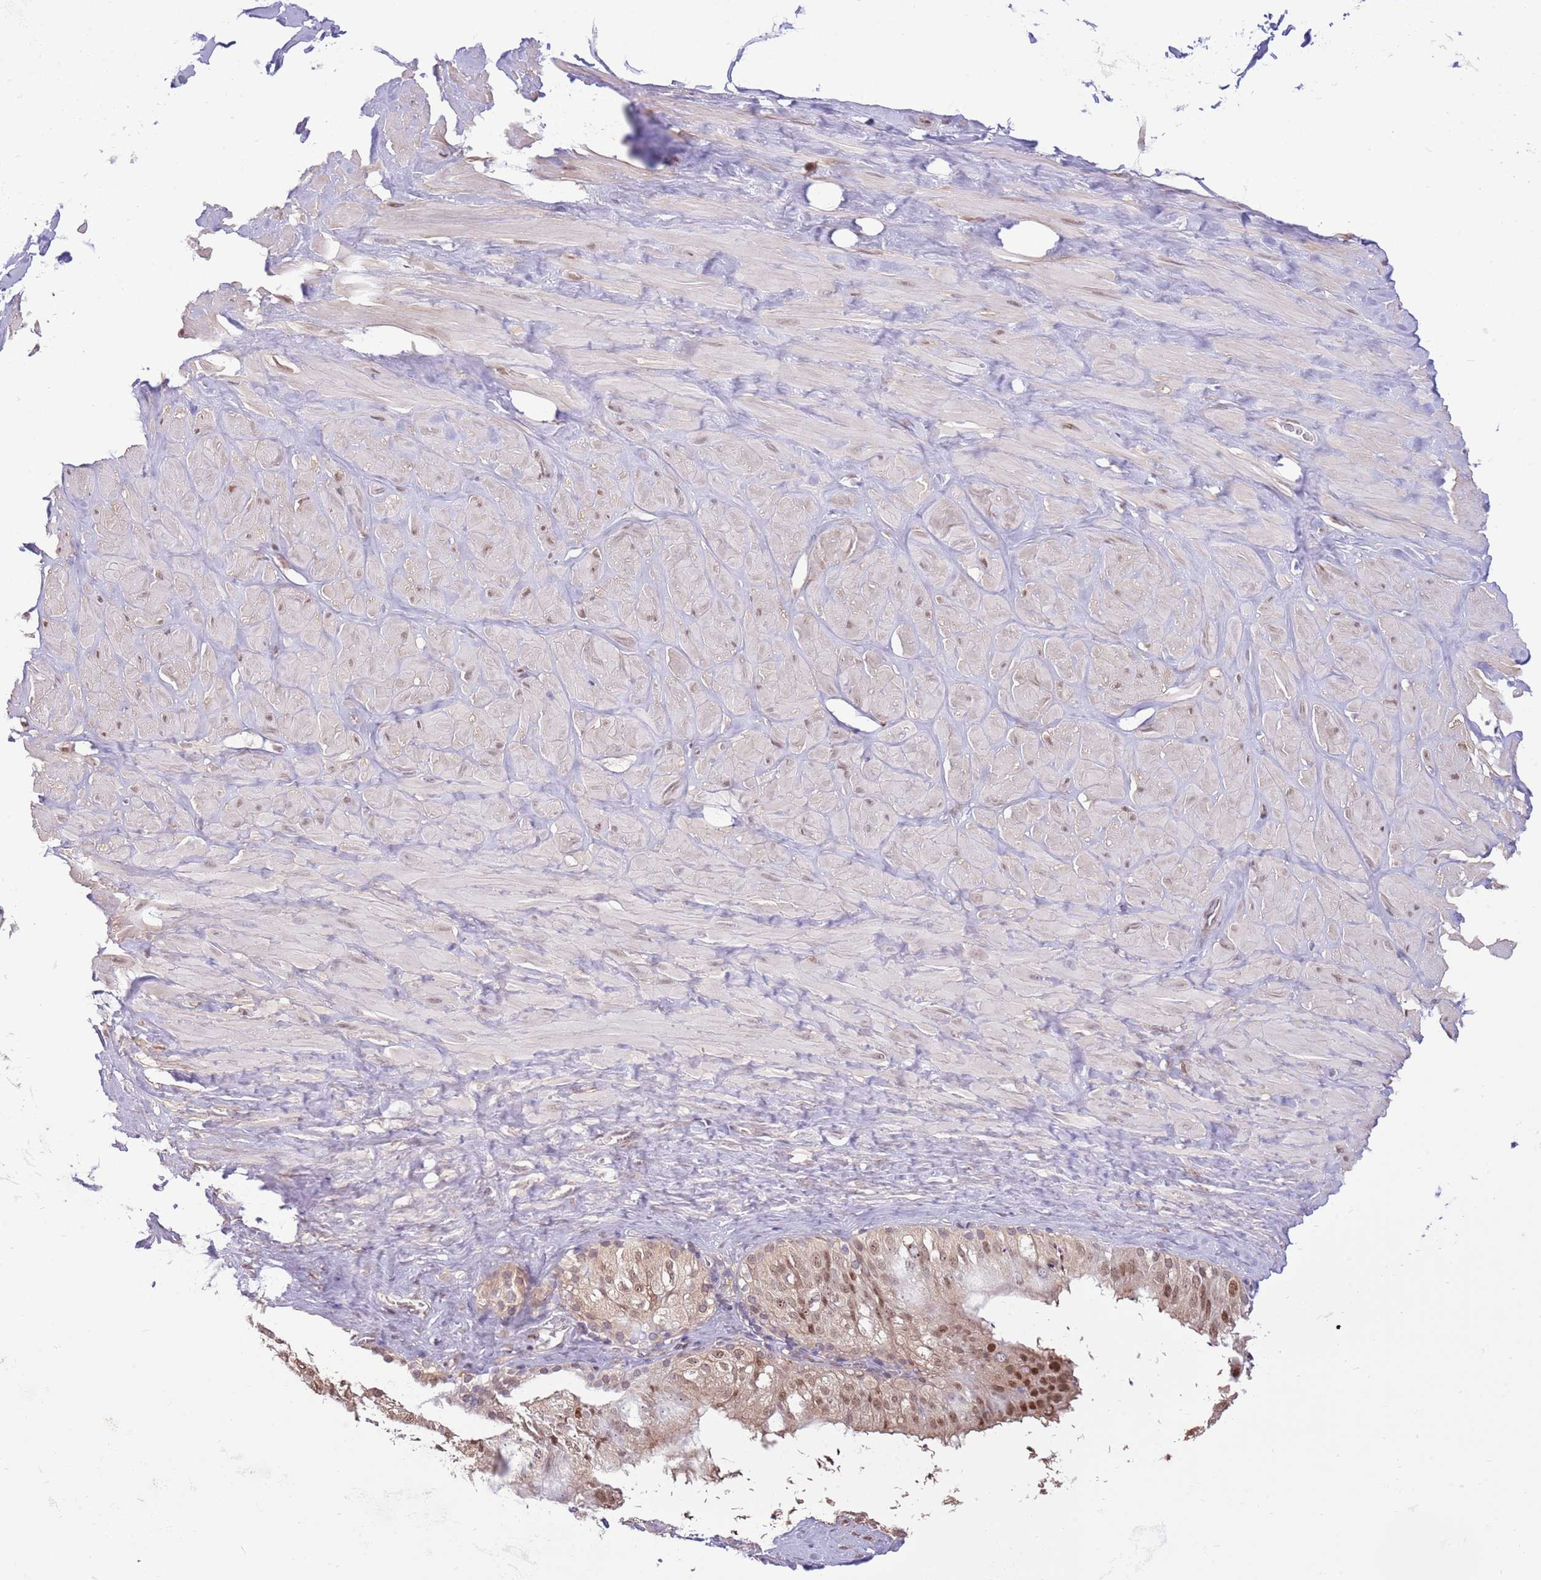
{"staining": {"intensity": "negative", "quantity": "none", "location": "none"}, "tissue": "adipose tissue", "cell_type": "Adipocytes", "image_type": "normal", "snomed": [{"axis": "morphology", "description": "Normal tissue, NOS"}, {"axis": "topography", "description": "Soft tissue"}, {"axis": "topography", "description": "Adipose tissue"}, {"axis": "topography", "description": "Vascular tissue"}, {"axis": "topography", "description": "Peripheral nerve tissue"}], "caption": "DAB (3,3'-diaminobenzidine) immunohistochemical staining of unremarkable human adipose tissue shows no significant staining in adipocytes.", "gene": "NSFL1C", "patient": {"sex": "male", "age": 46}}